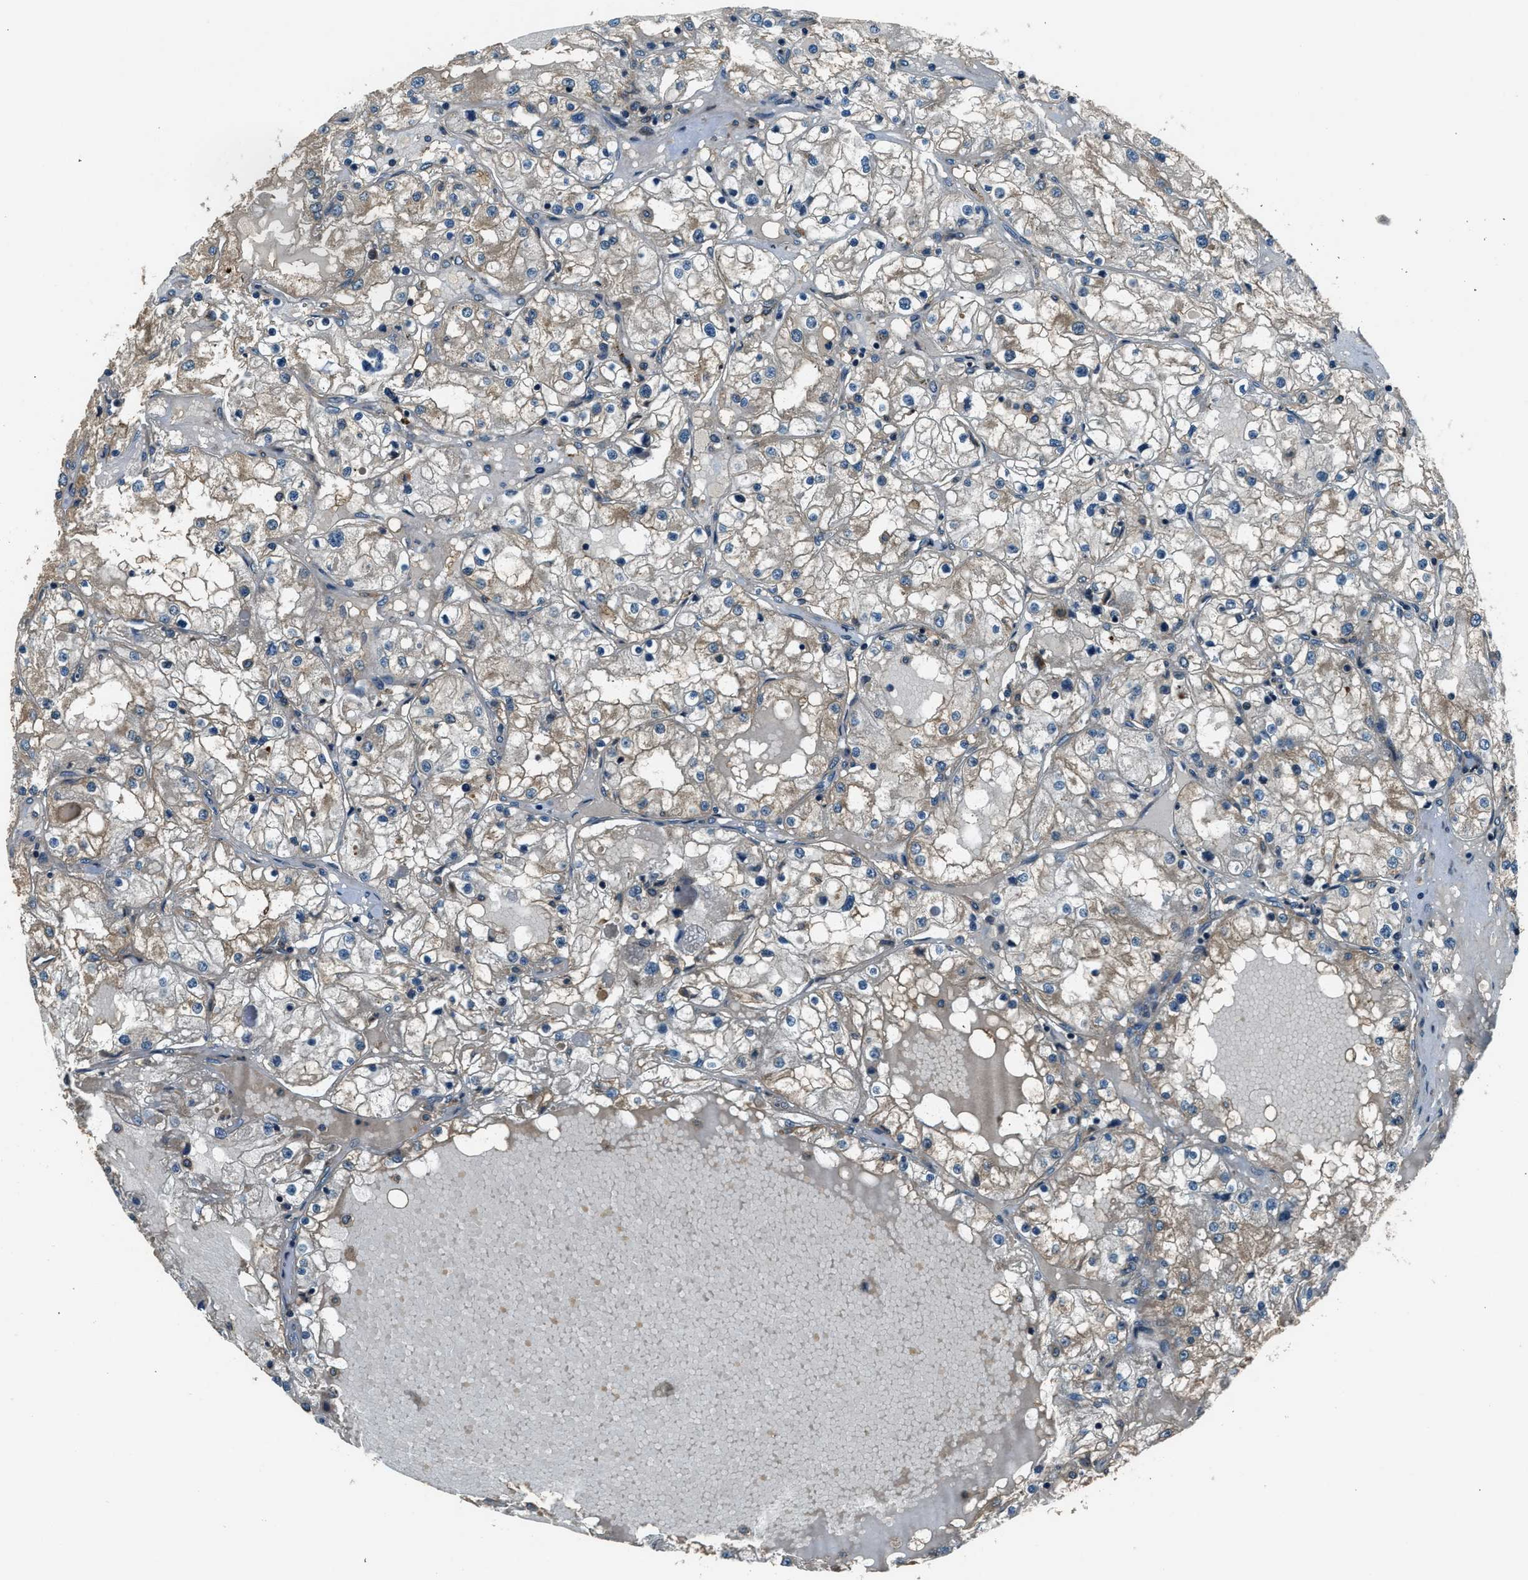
{"staining": {"intensity": "weak", "quantity": "<25%", "location": "cytoplasmic/membranous"}, "tissue": "renal cancer", "cell_type": "Tumor cells", "image_type": "cancer", "snomed": [{"axis": "morphology", "description": "Adenocarcinoma, NOS"}, {"axis": "topography", "description": "Kidney"}], "caption": "IHC histopathology image of renal cancer (adenocarcinoma) stained for a protein (brown), which shows no staining in tumor cells.", "gene": "ARHGEF11", "patient": {"sex": "male", "age": 68}}